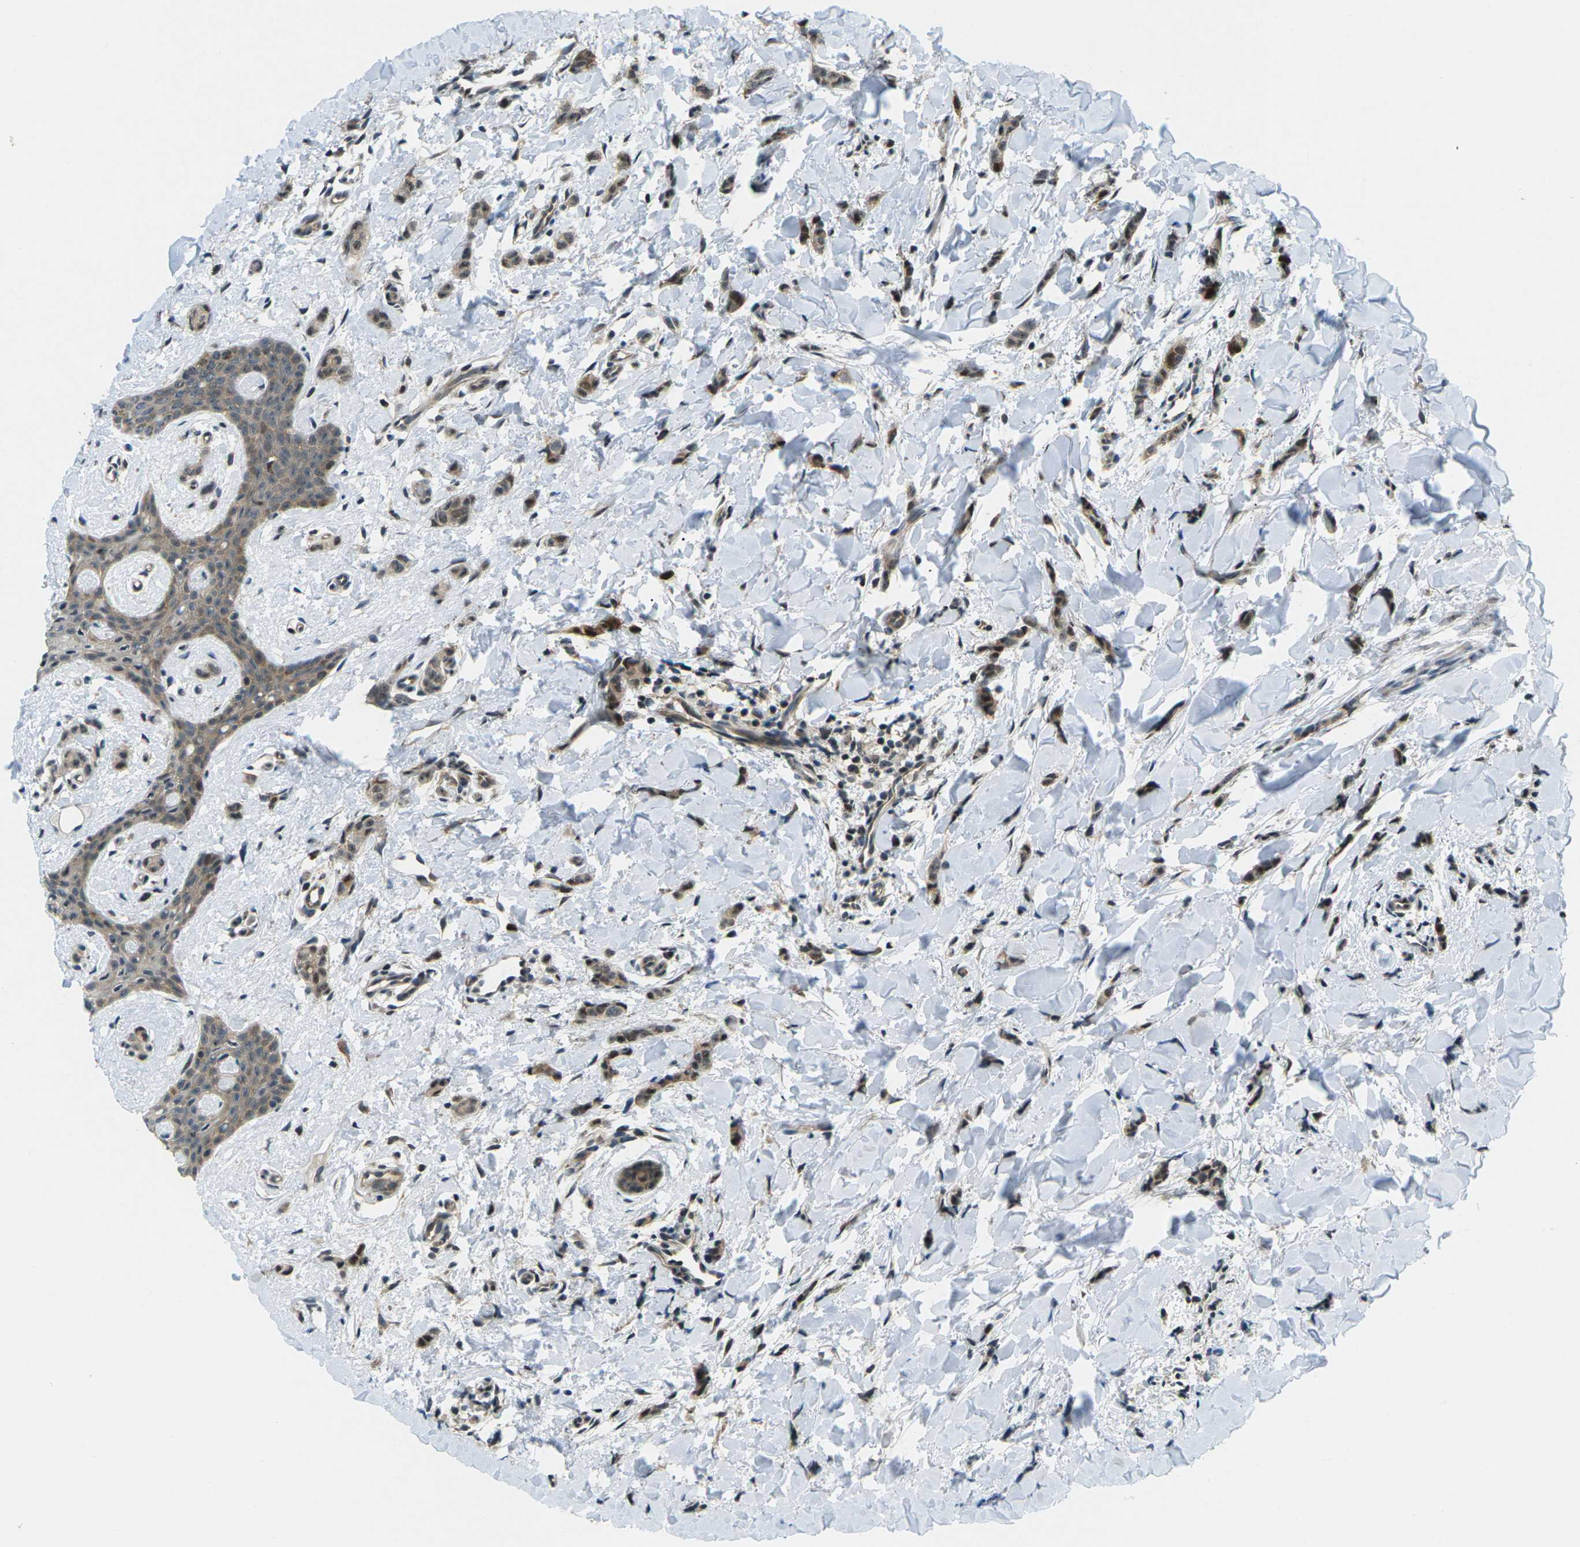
{"staining": {"intensity": "strong", "quantity": ">75%", "location": "cytoplasmic/membranous,nuclear"}, "tissue": "breast cancer", "cell_type": "Tumor cells", "image_type": "cancer", "snomed": [{"axis": "morphology", "description": "Lobular carcinoma"}, {"axis": "topography", "description": "Skin"}, {"axis": "topography", "description": "Breast"}], "caption": "The photomicrograph exhibits a brown stain indicating the presence of a protein in the cytoplasmic/membranous and nuclear of tumor cells in lobular carcinoma (breast).", "gene": "UBE2S", "patient": {"sex": "female", "age": 46}}